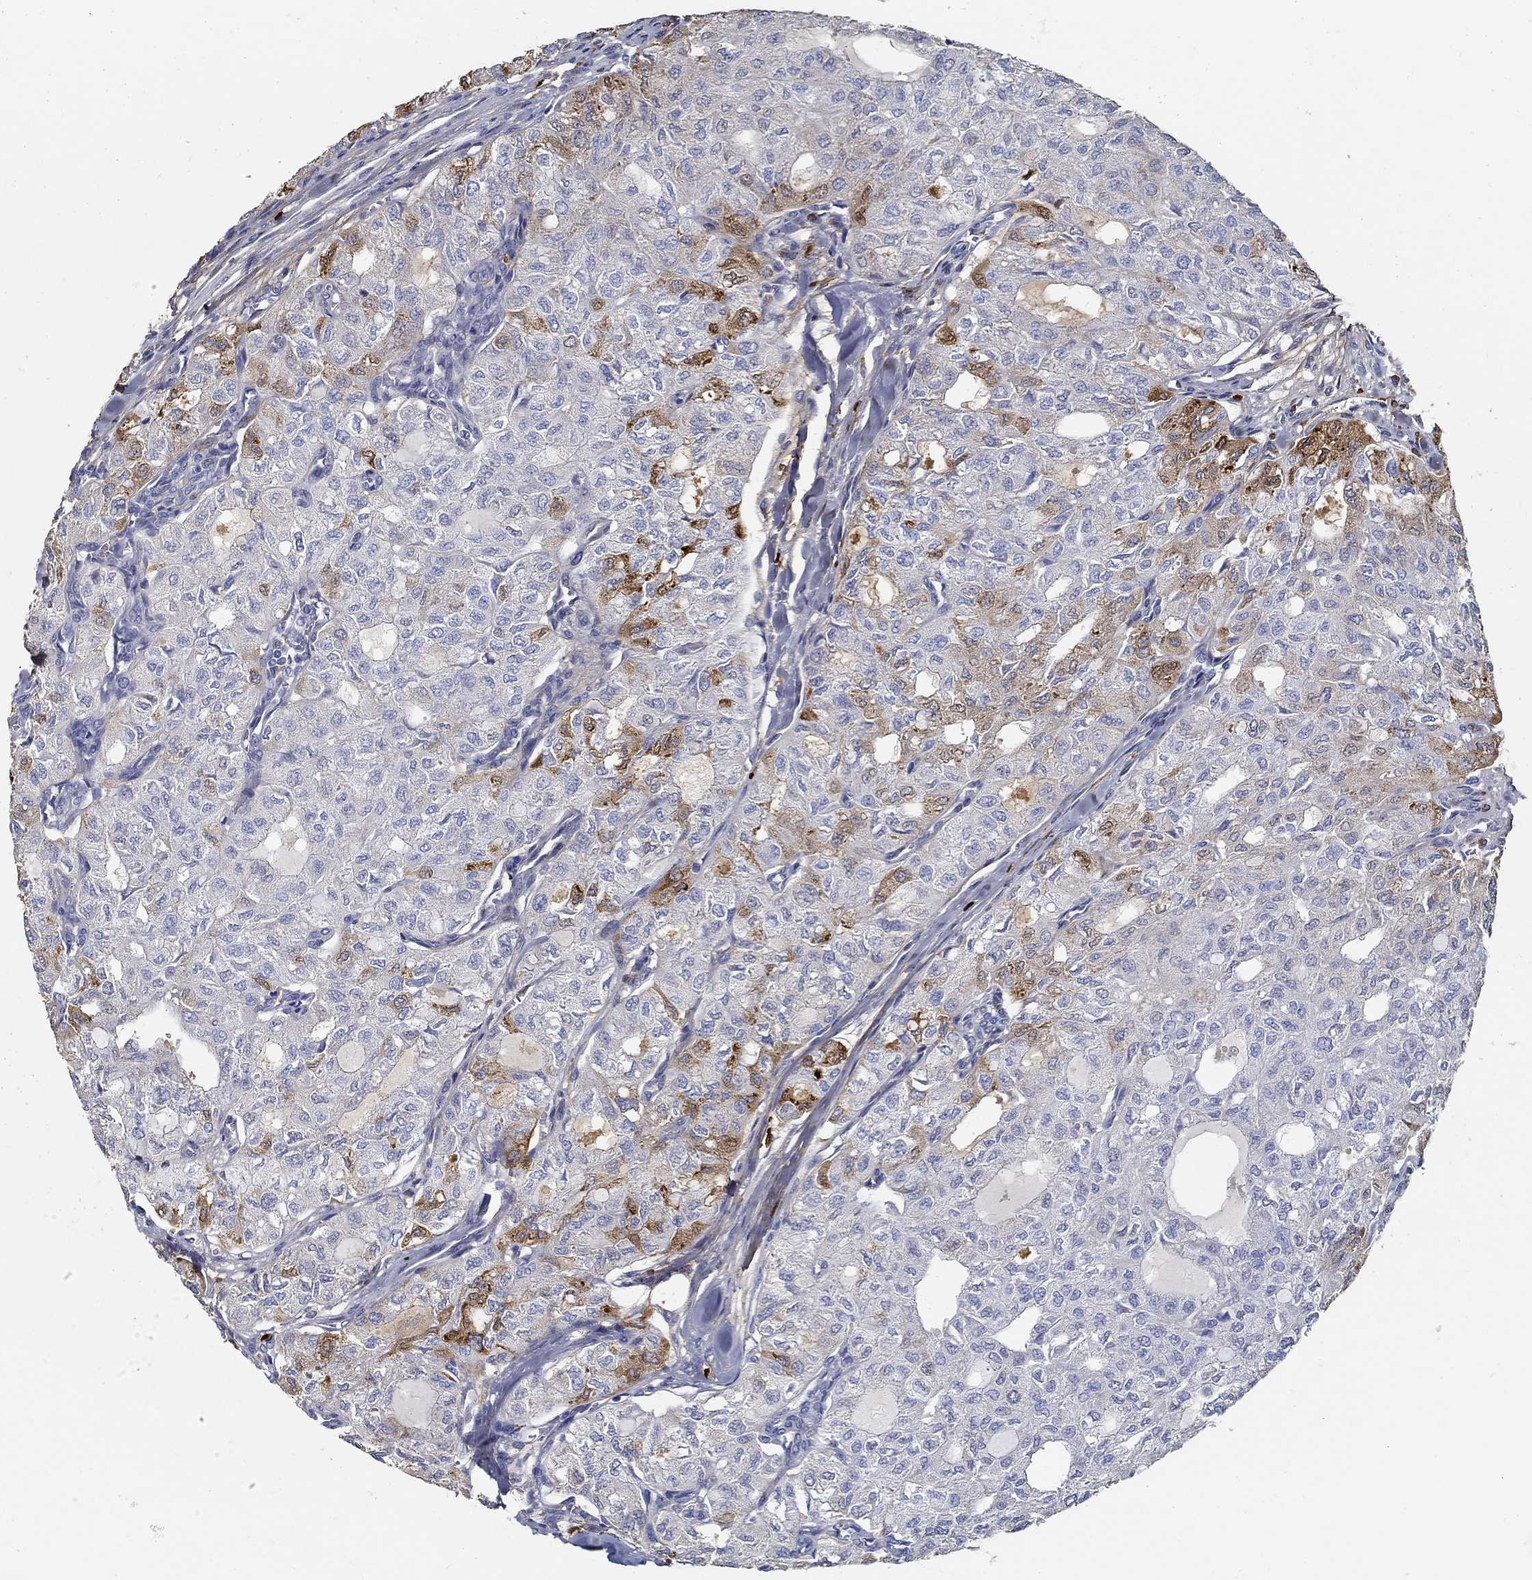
{"staining": {"intensity": "strong", "quantity": "<25%", "location": "cytoplasmic/membranous"}, "tissue": "thyroid cancer", "cell_type": "Tumor cells", "image_type": "cancer", "snomed": [{"axis": "morphology", "description": "Follicular adenoma carcinoma, NOS"}, {"axis": "topography", "description": "Thyroid gland"}], "caption": "About <25% of tumor cells in human follicular adenoma carcinoma (thyroid) display strong cytoplasmic/membranous protein expression as visualized by brown immunohistochemical staining.", "gene": "TGFBI", "patient": {"sex": "male", "age": 75}}